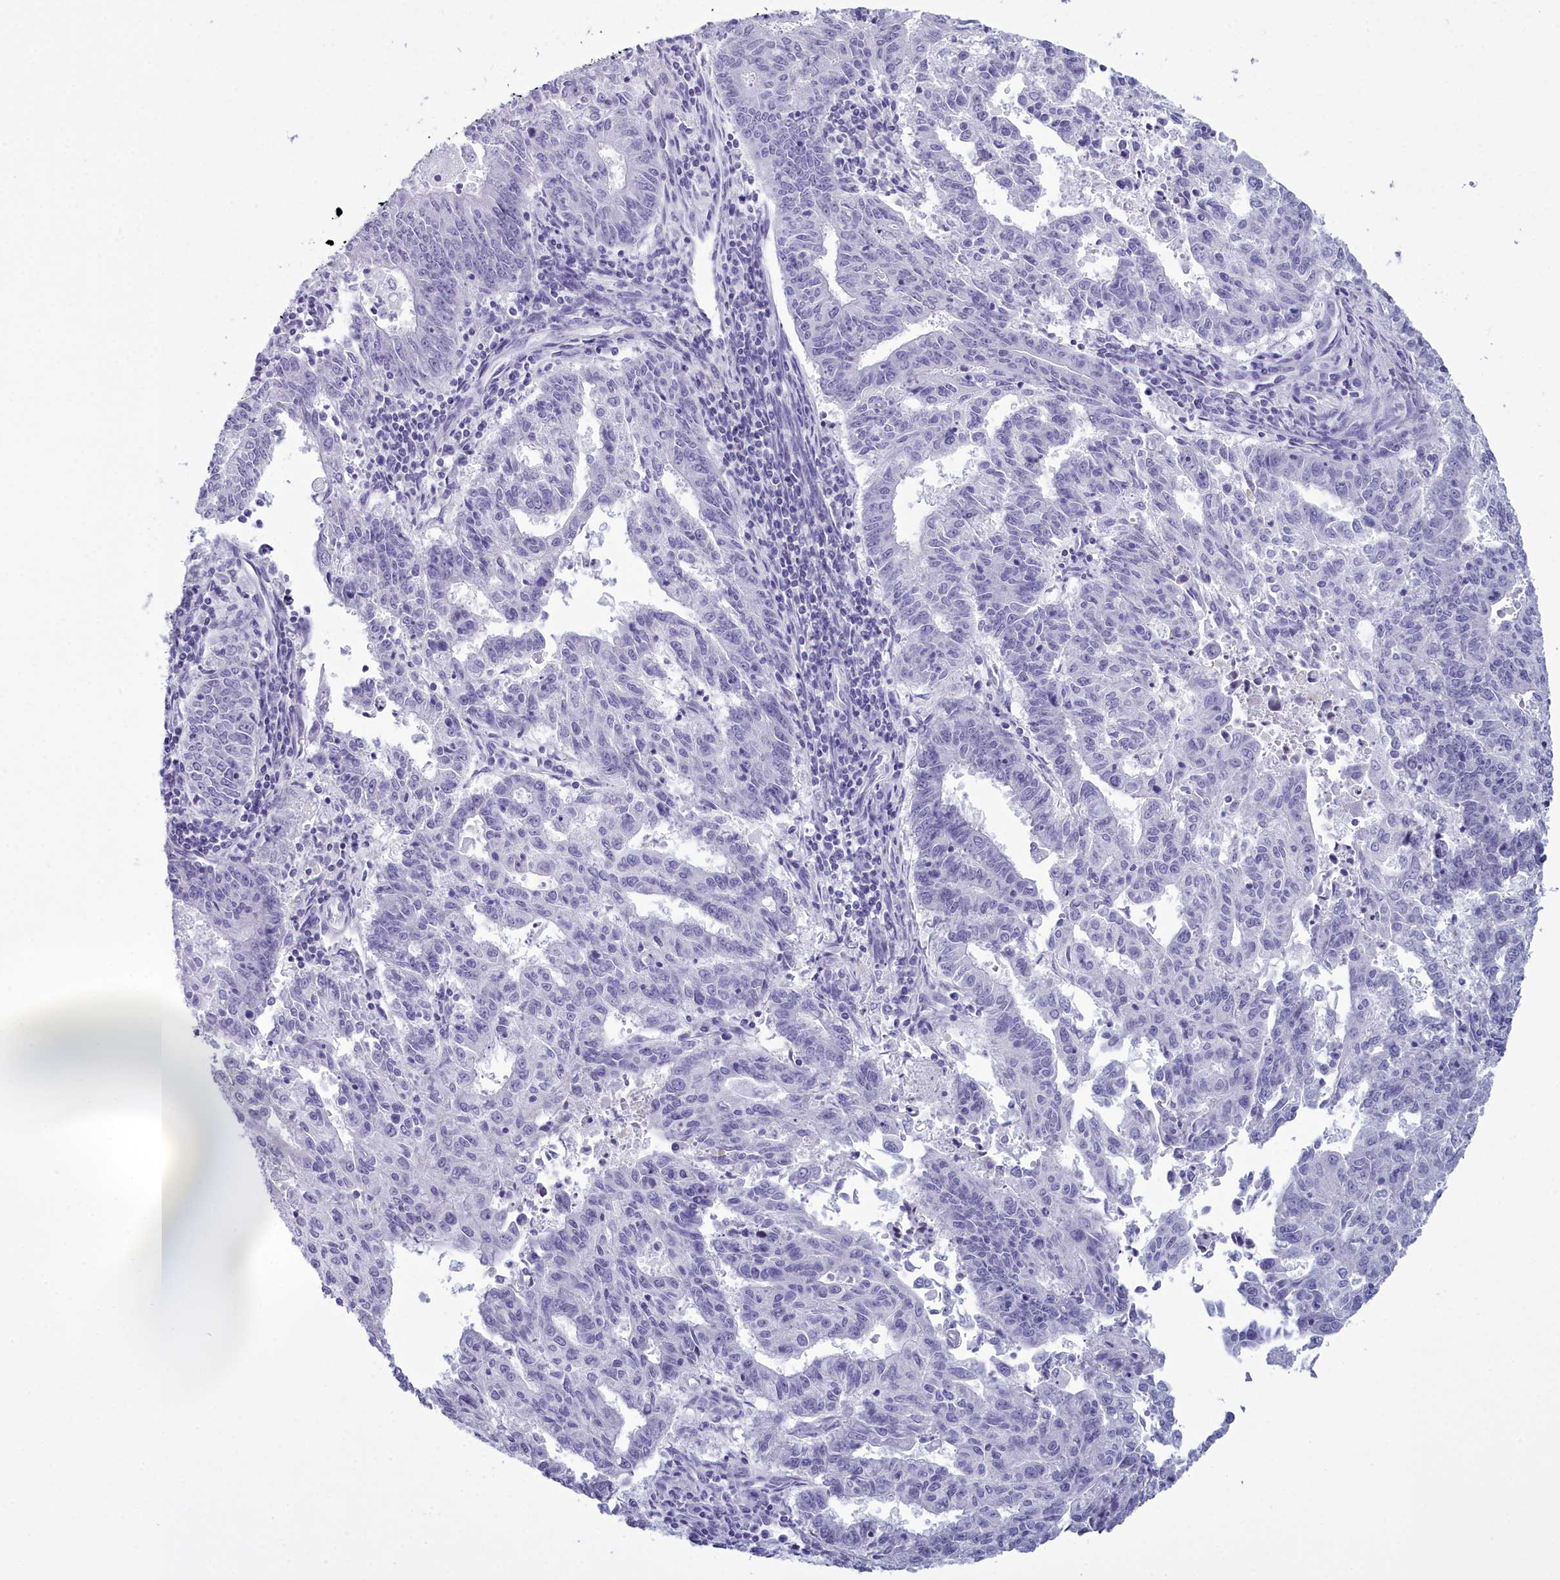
{"staining": {"intensity": "negative", "quantity": "none", "location": "none"}, "tissue": "endometrial cancer", "cell_type": "Tumor cells", "image_type": "cancer", "snomed": [{"axis": "morphology", "description": "Adenocarcinoma, NOS"}, {"axis": "topography", "description": "Endometrium"}], "caption": "Tumor cells show no significant staining in adenocarcinoma (endometrial).", "gene": "MAP6", "patient": {"sex": "female", "age": 59}}